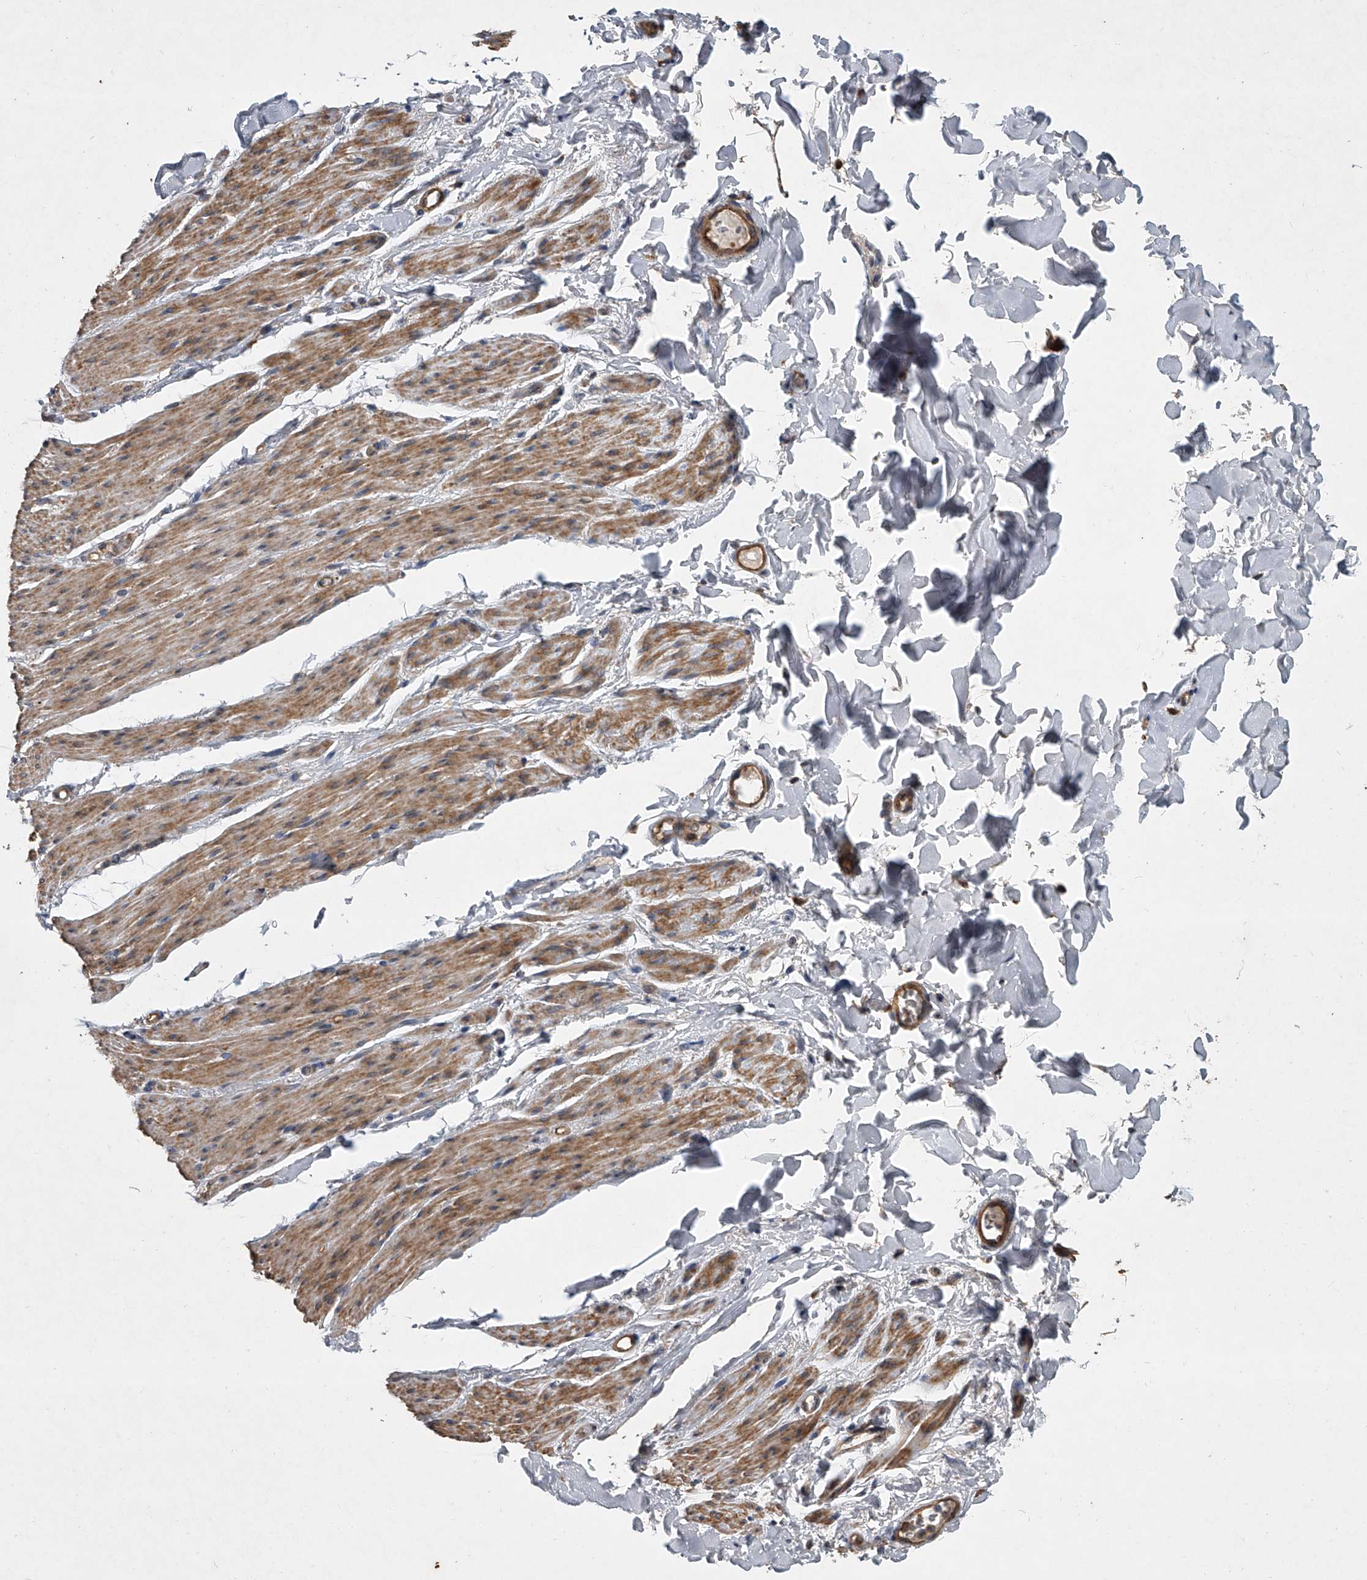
{"staining": {"intensity": "moderate", "quantity": ">75%", "location": "cytoplasmic/membranous"}, "tissue": "smooth muscle", "cell_type": "Smooth muscle cells", "image_type": "normal", "snomed": [{"axis": "morphology", "description": "Normal tissue, NOS"}, {"axis": "topography", "description": "Colon"}, {"axis": "topography", "description": "Peripheral nerve tissue"}], "caption": "Smooth muscle was stained to show a protein in brown. There is medium levels of moderate cytoplasmic/membranous positivity in about >75% of smooth muscle cells. (Stains: DAB (3,3'-diaminobenzidine) in brown, nuclei in blue, Microscopy: brightfield microscopy at high magnification).", "gene": "DOCK9", "patient": {"sex": "female", "age": 61}}